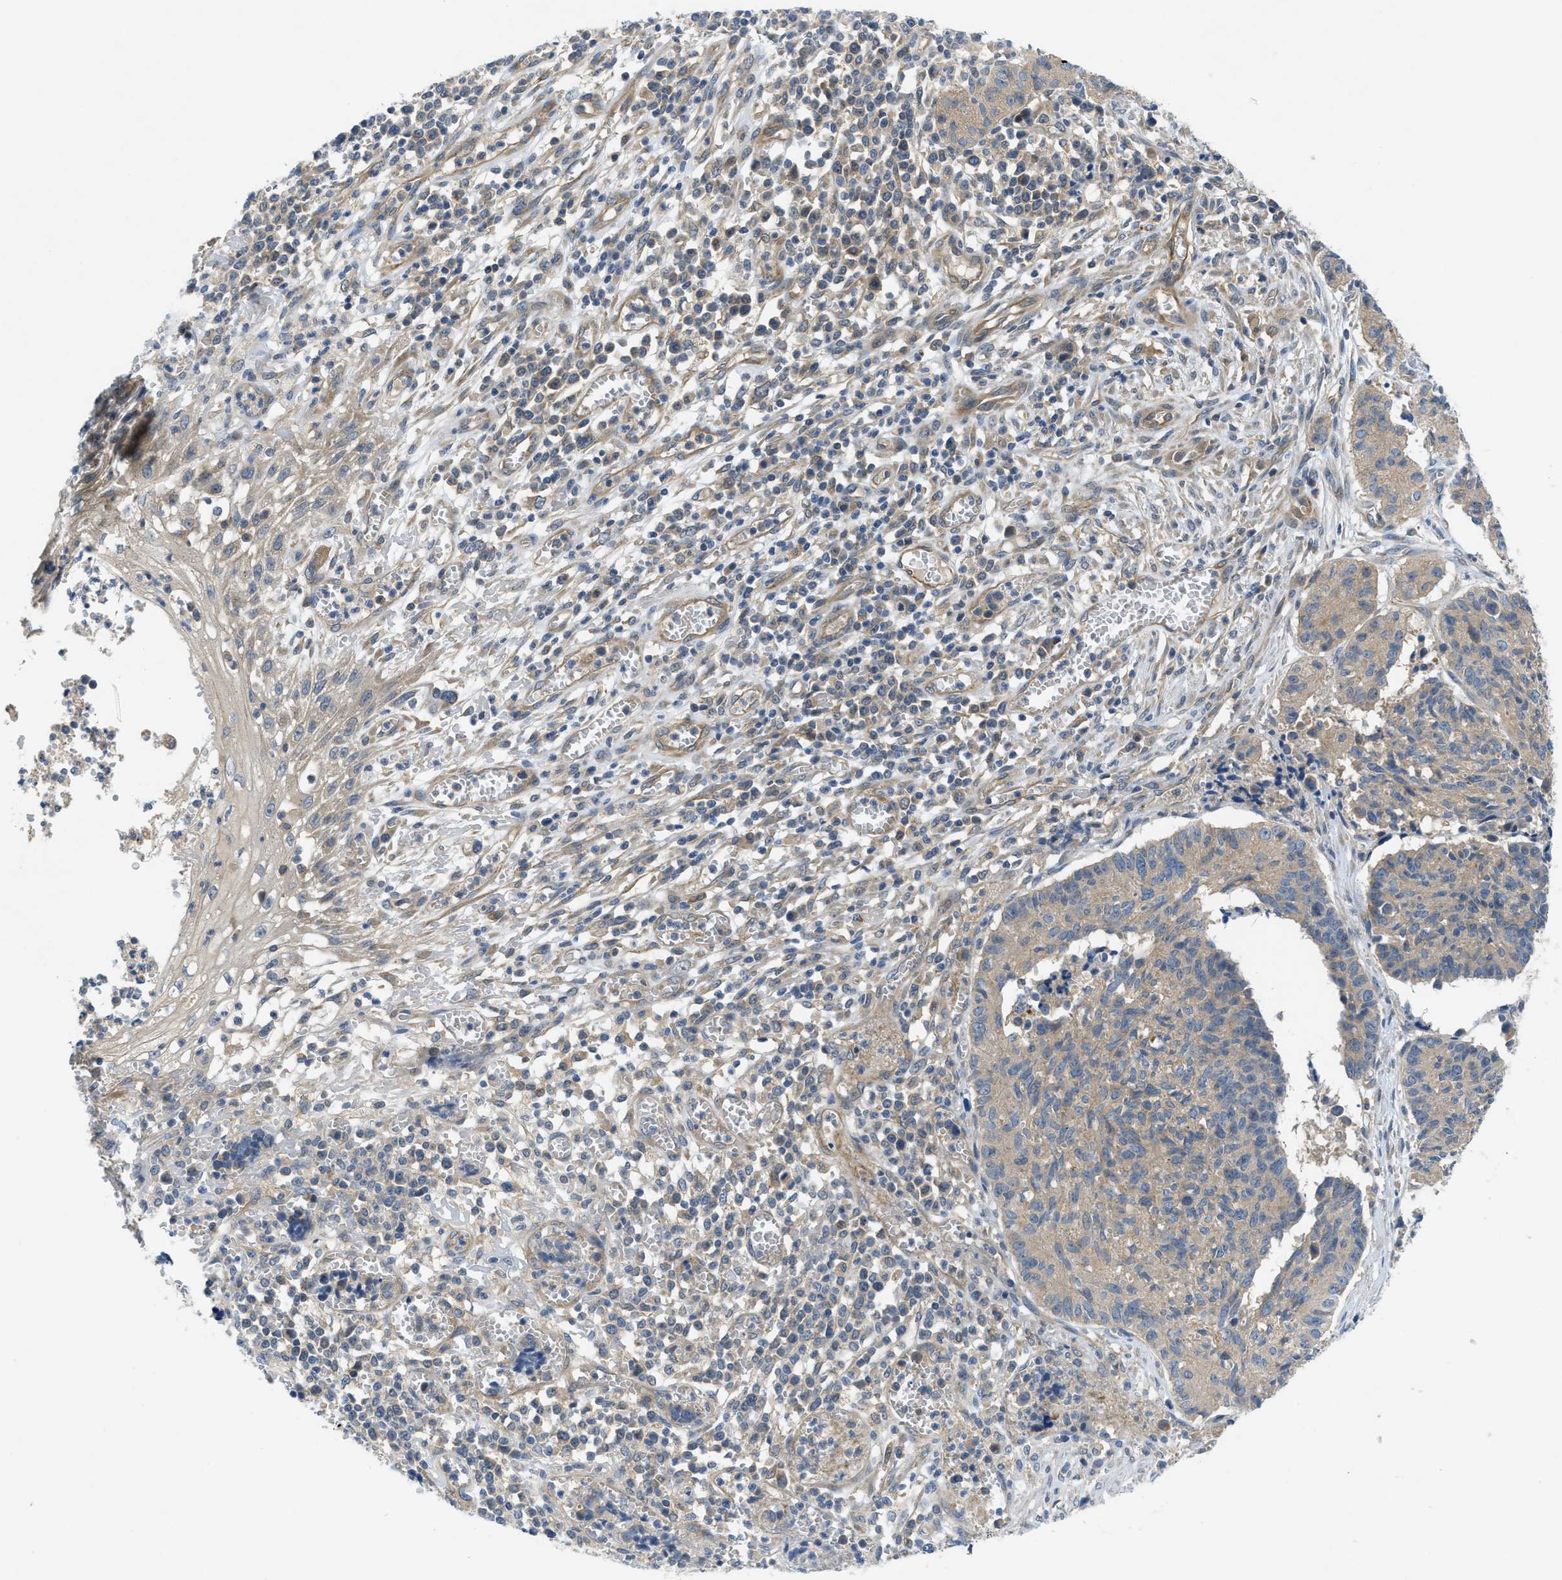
{"staining": {"intensity": "negative", "quantity": "none", "location": "none"}, "tissue": "cervical cancer", "cell_type": "Tumor cells", "image_type": "cancer", "snomed": [{"axis": "morphology", "description": "Squamous cell carcinoma, NOS"}, {"axis": "topography", "description": "Cervix"}], "caption": "Cervical cancer (squamous cell carcinoma) stained for a protein using IHC exhibits no expression tumor cells.", "gene": "RIPK2", "patient": {"sex": "female", "age": 35}}